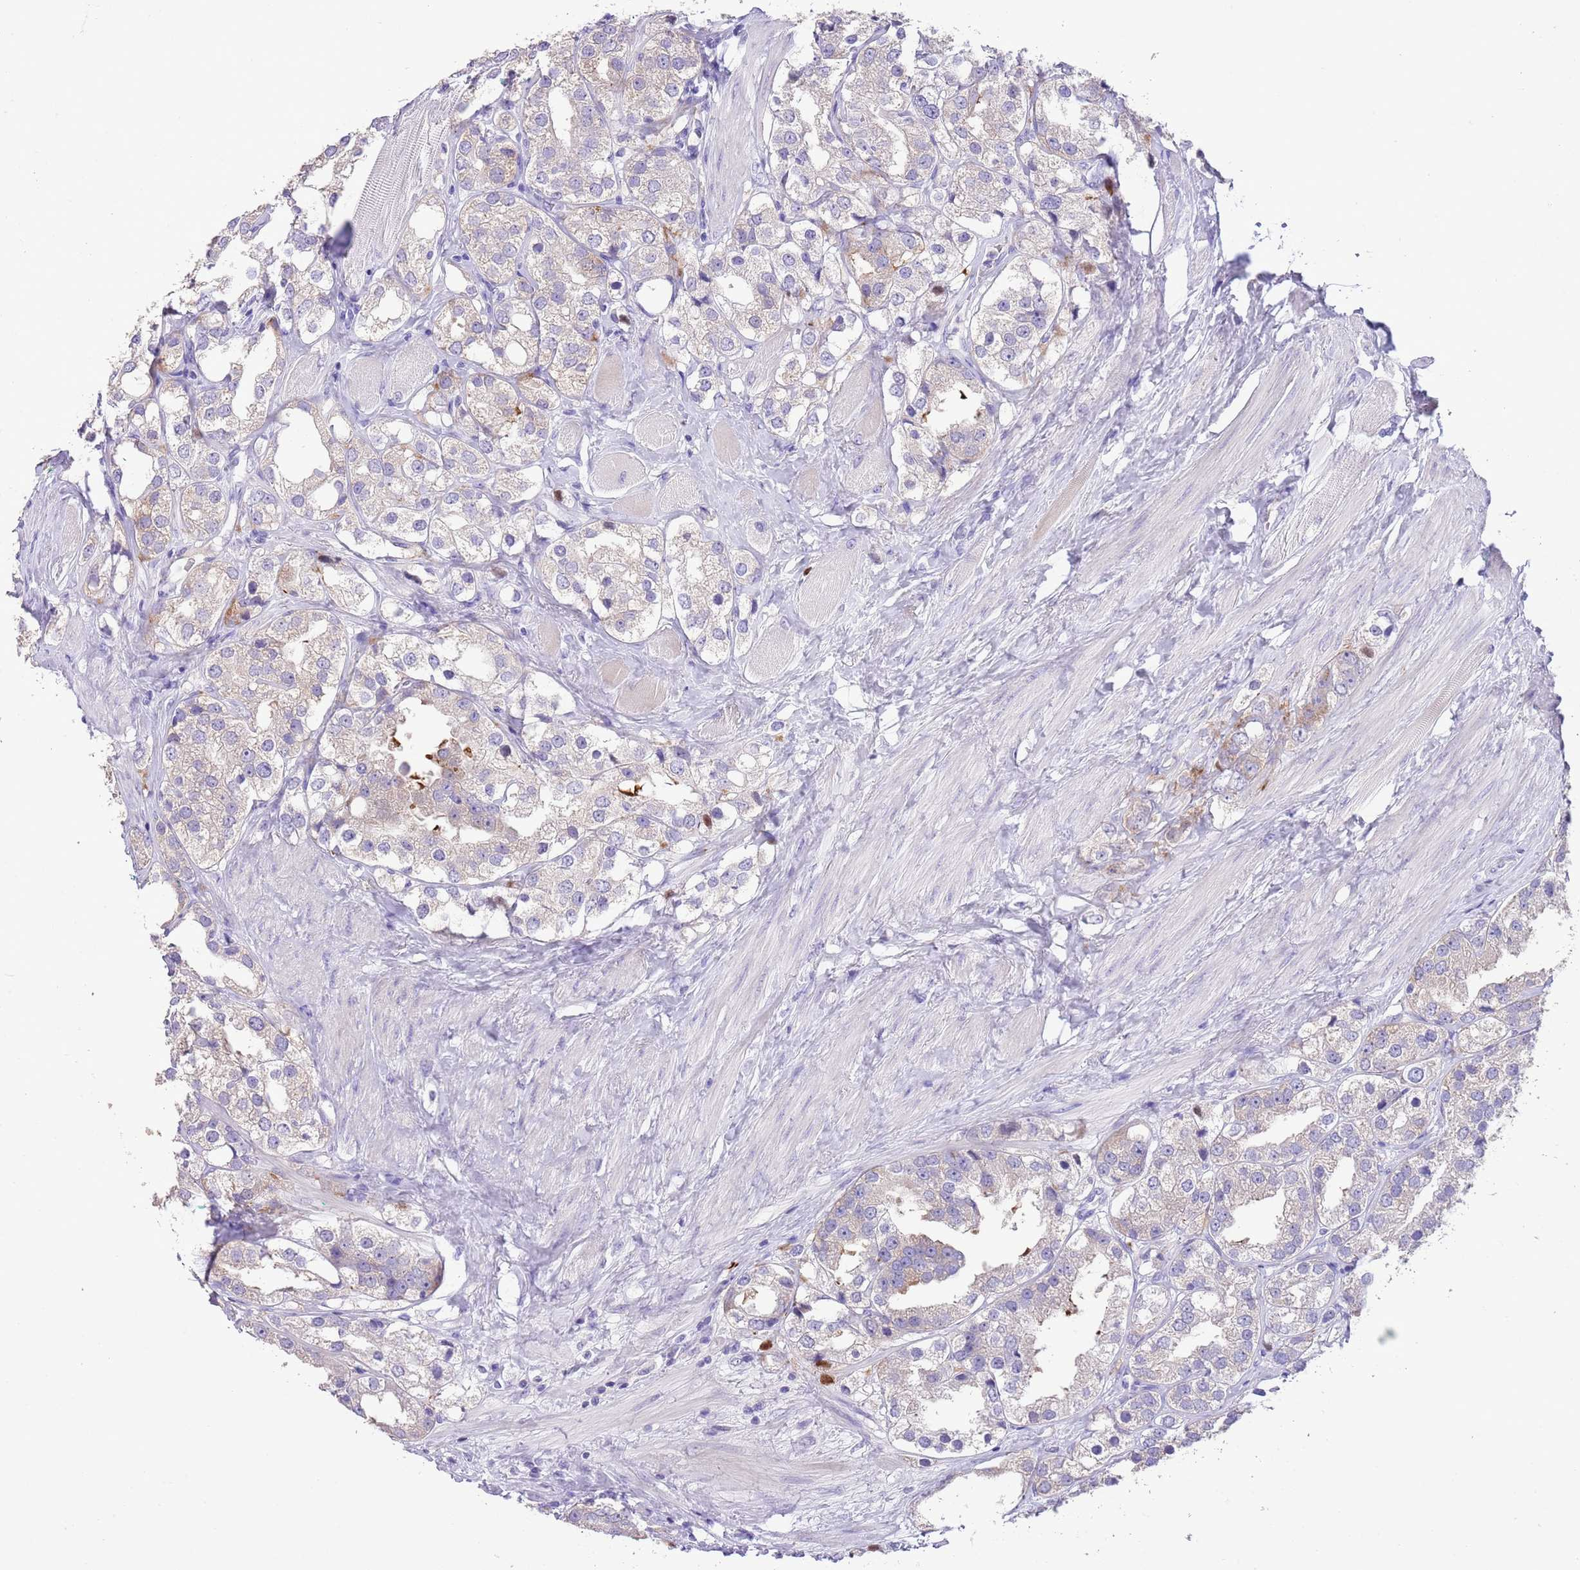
{"staining": {"intensity": "weak", "quantity": "<25%", "location": "cytoplasmic/membranous"}, "tissue": "prostate cancer", "cell_type": "Tumor cells", "image_type": "cancer", "snomed": [{"axis": "morphology", "description": "Adenocarcinoma, NOS"}, {"axis": "topography", "description": "Prostate"}], "caption": "IHC micrograph of neoplastic tissue: adenocarcinoma (prostate) stained with DAB (3,3'-diaminobenzidine) reveals no significant protein positivity in tumor cells.", "gene": "CLEC2A", "patient": {"sex": "male", "age": 79}}